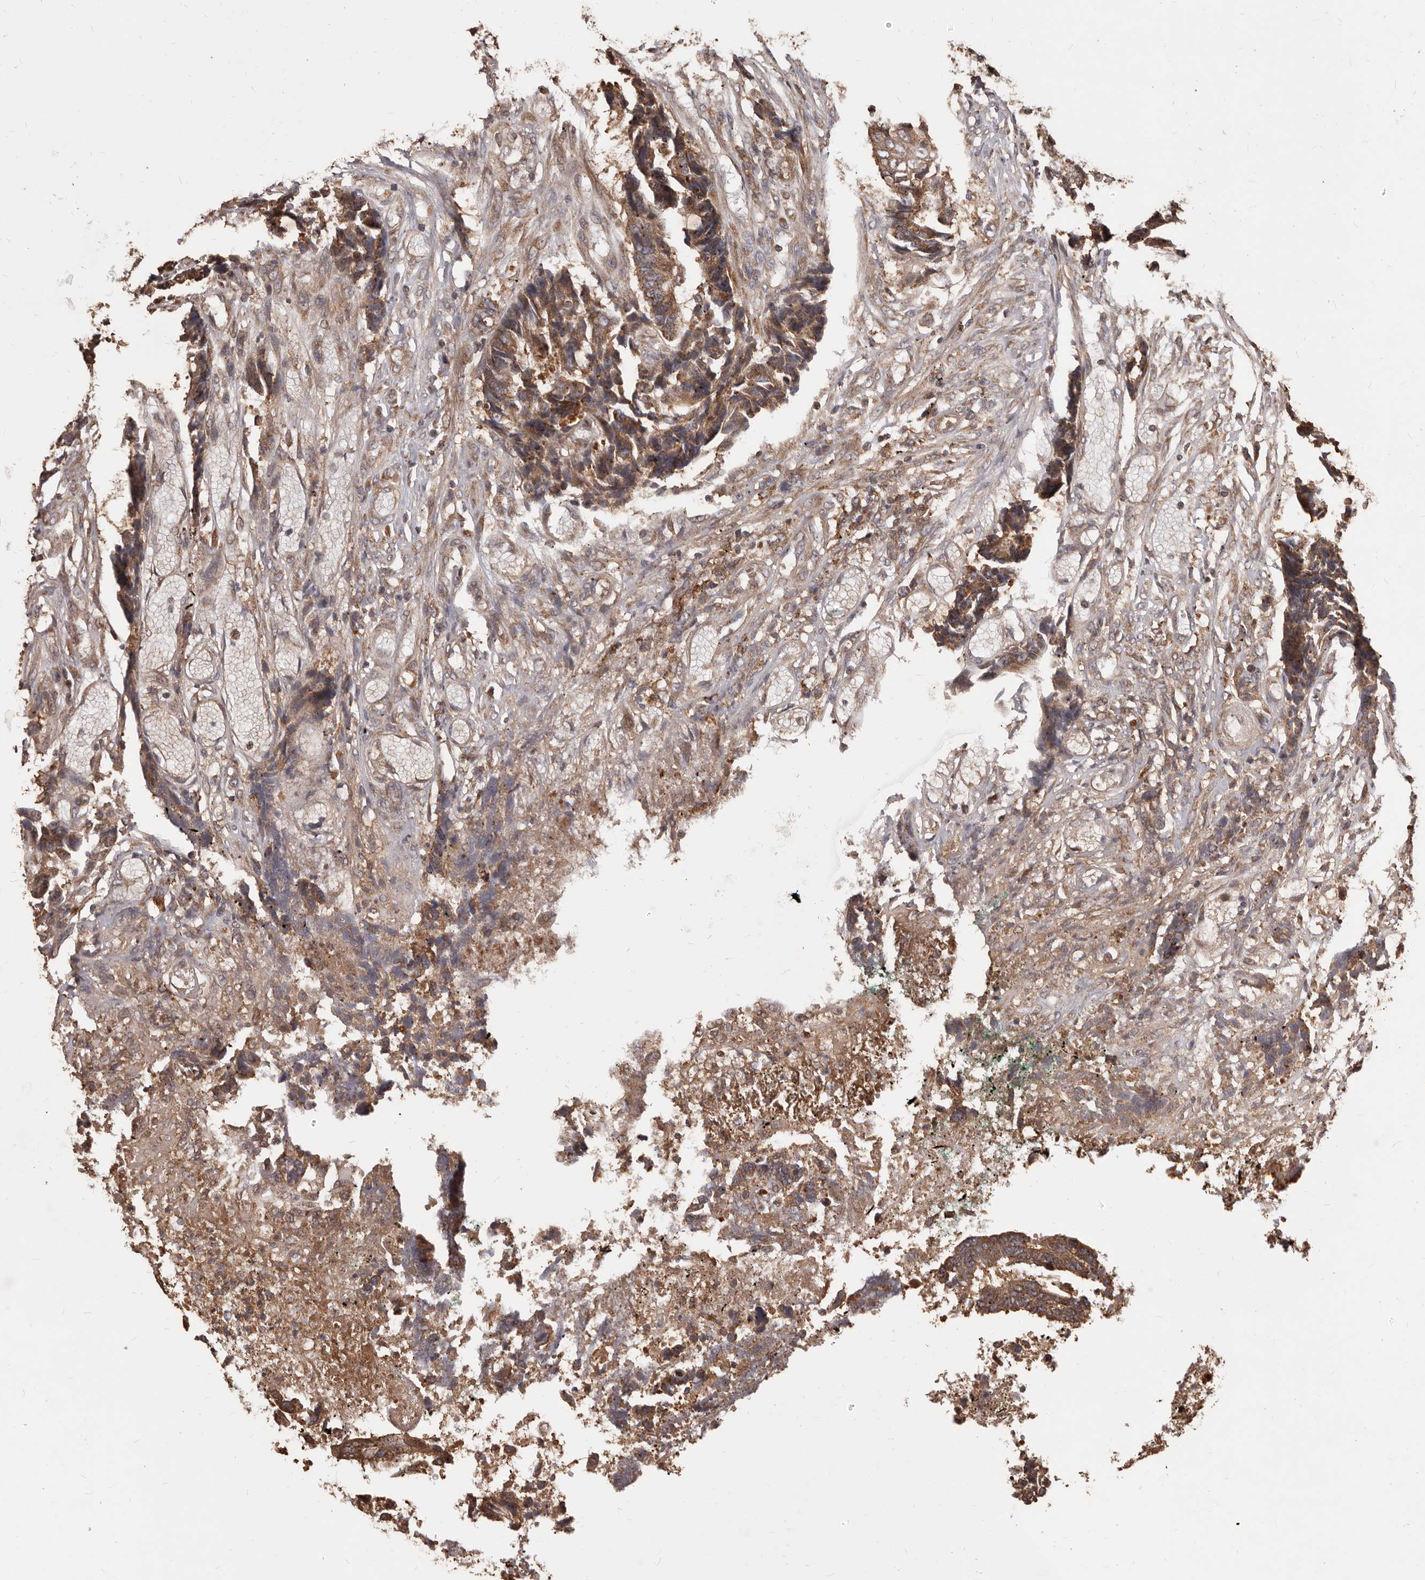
{"staining": {"intensity": "moderate", "quantity": ">75%", "location": "cytoplasmic/membranous"}, "tissue": "colorectal cancer", "cell_type": "Tumor cells", "image_type": "cancer", "snomed": [{"axis": "morphology", "description": "Adenocarcinoma, NOS"}, {"axis": "topography", "description": "Rectum"}], "caption": "Colorectal cancer stained with DAB immunohistochemistry (IHC) reveals medium levels of moderate cytoplasmic/membranous staining in approximately >75% of tumor cells. The staining was performed using DAB (3,3'-diaminobenzidine) to visualize the protein expression in brown, while the nuclei were stained in blue with hematoxylin (Magnification: 20x).", "gene": "MTO1", "patient": {"sex": "male", "age": 84}}